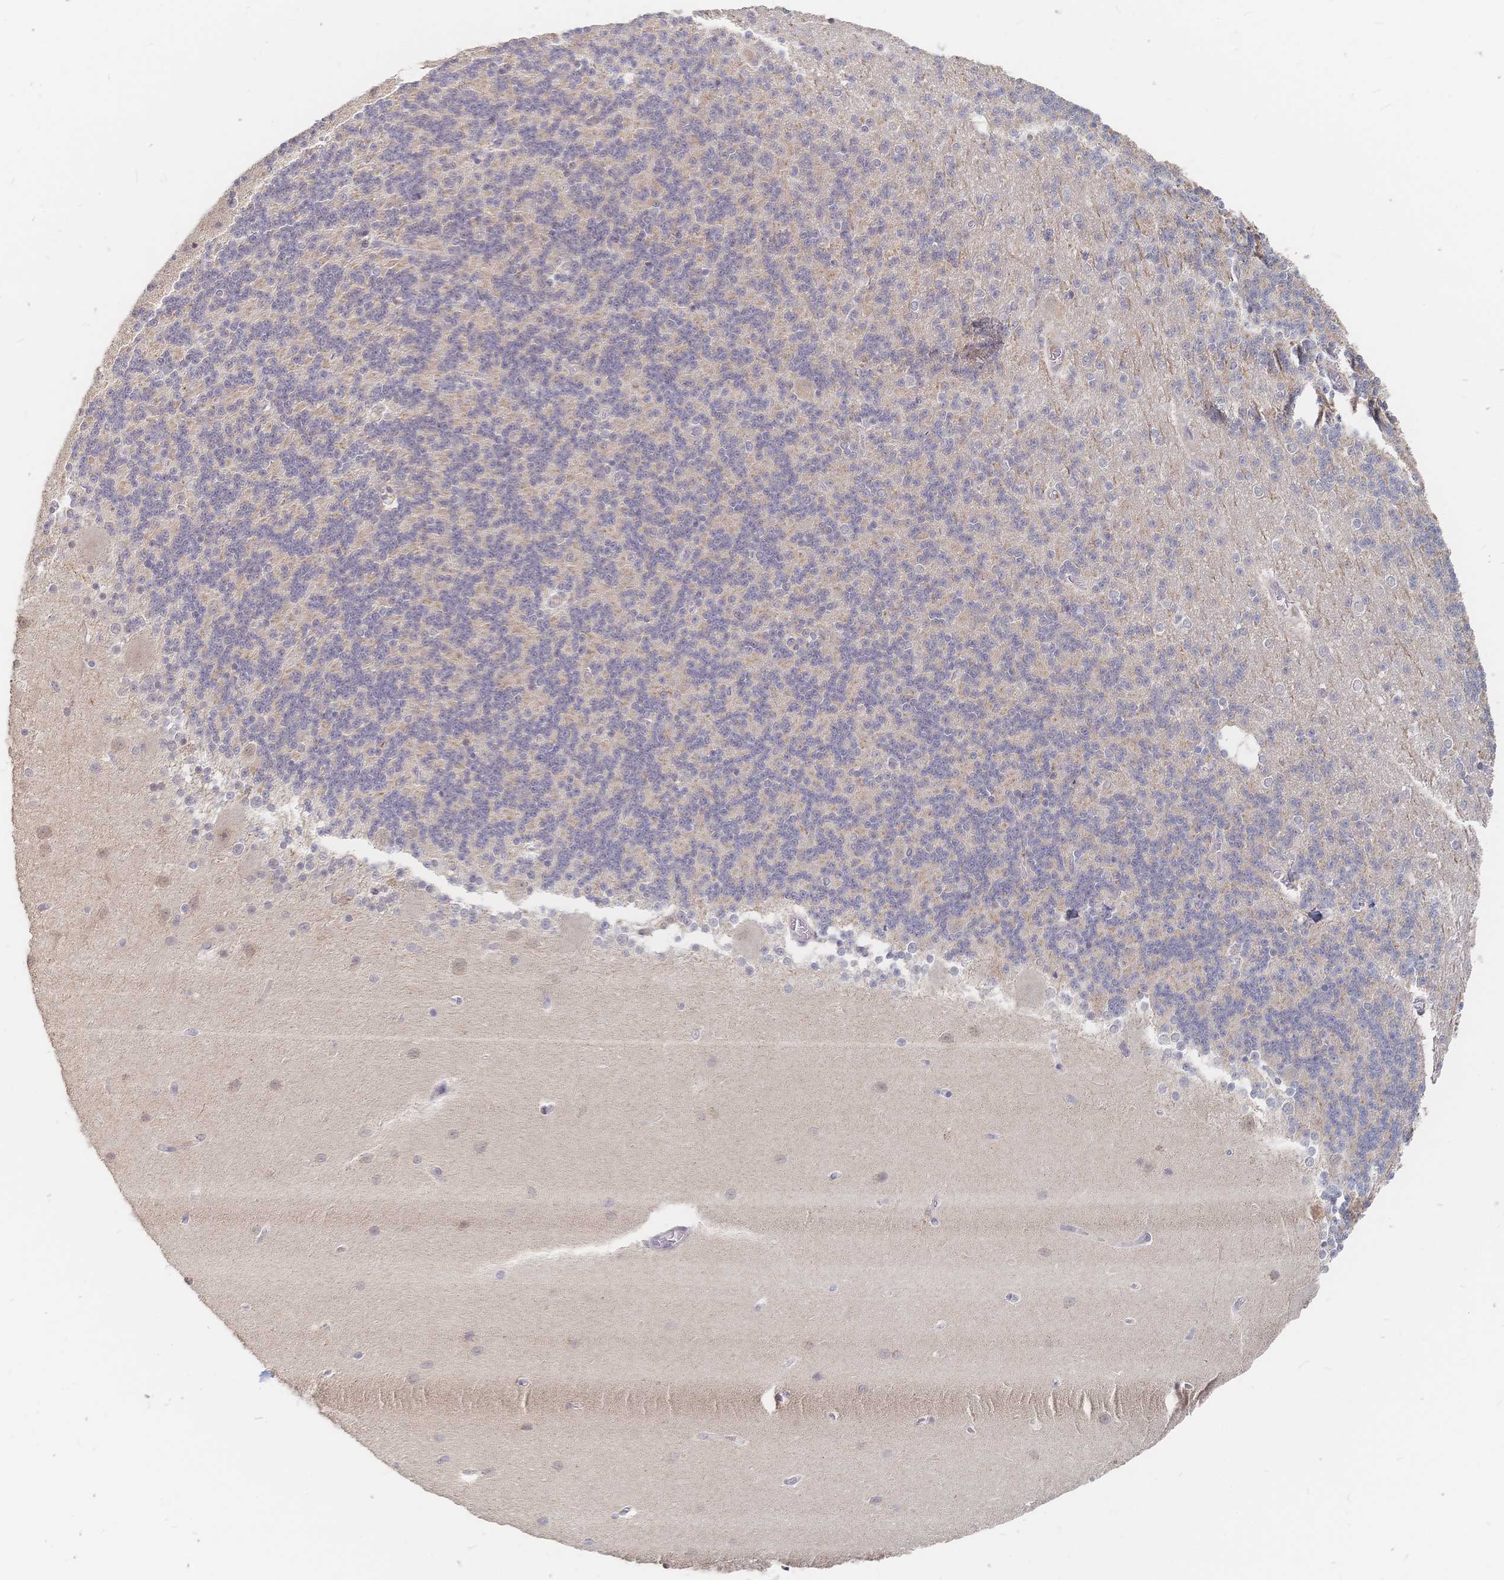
{"staining": {"intensity": "weak", "quantity": "25%-75%", "location": "cytoplasmic/membranous"}, "tissue": "cerebellum", "cell_type": "Cells in granular layer", "image_type": "normal", "snomed": [{"axis": "morphology", "description": "Normal tissue, NOS"}, {"axis": "topography", "description": "Cerebellum"}], "caption": "Cerebellum stained with DAB (3,3'-diaminobenzidine) IHC reveals low levels of weak cytoplasmic/membranous expression in about 25%-75% of cells in granular layer. The protein is stained brown, and the nuclei are stained in blue (DAB IHC with brightfield microscopy, high magnification).", "gene": "LRP5", "patient": {"sex": "female", "age": 54}}